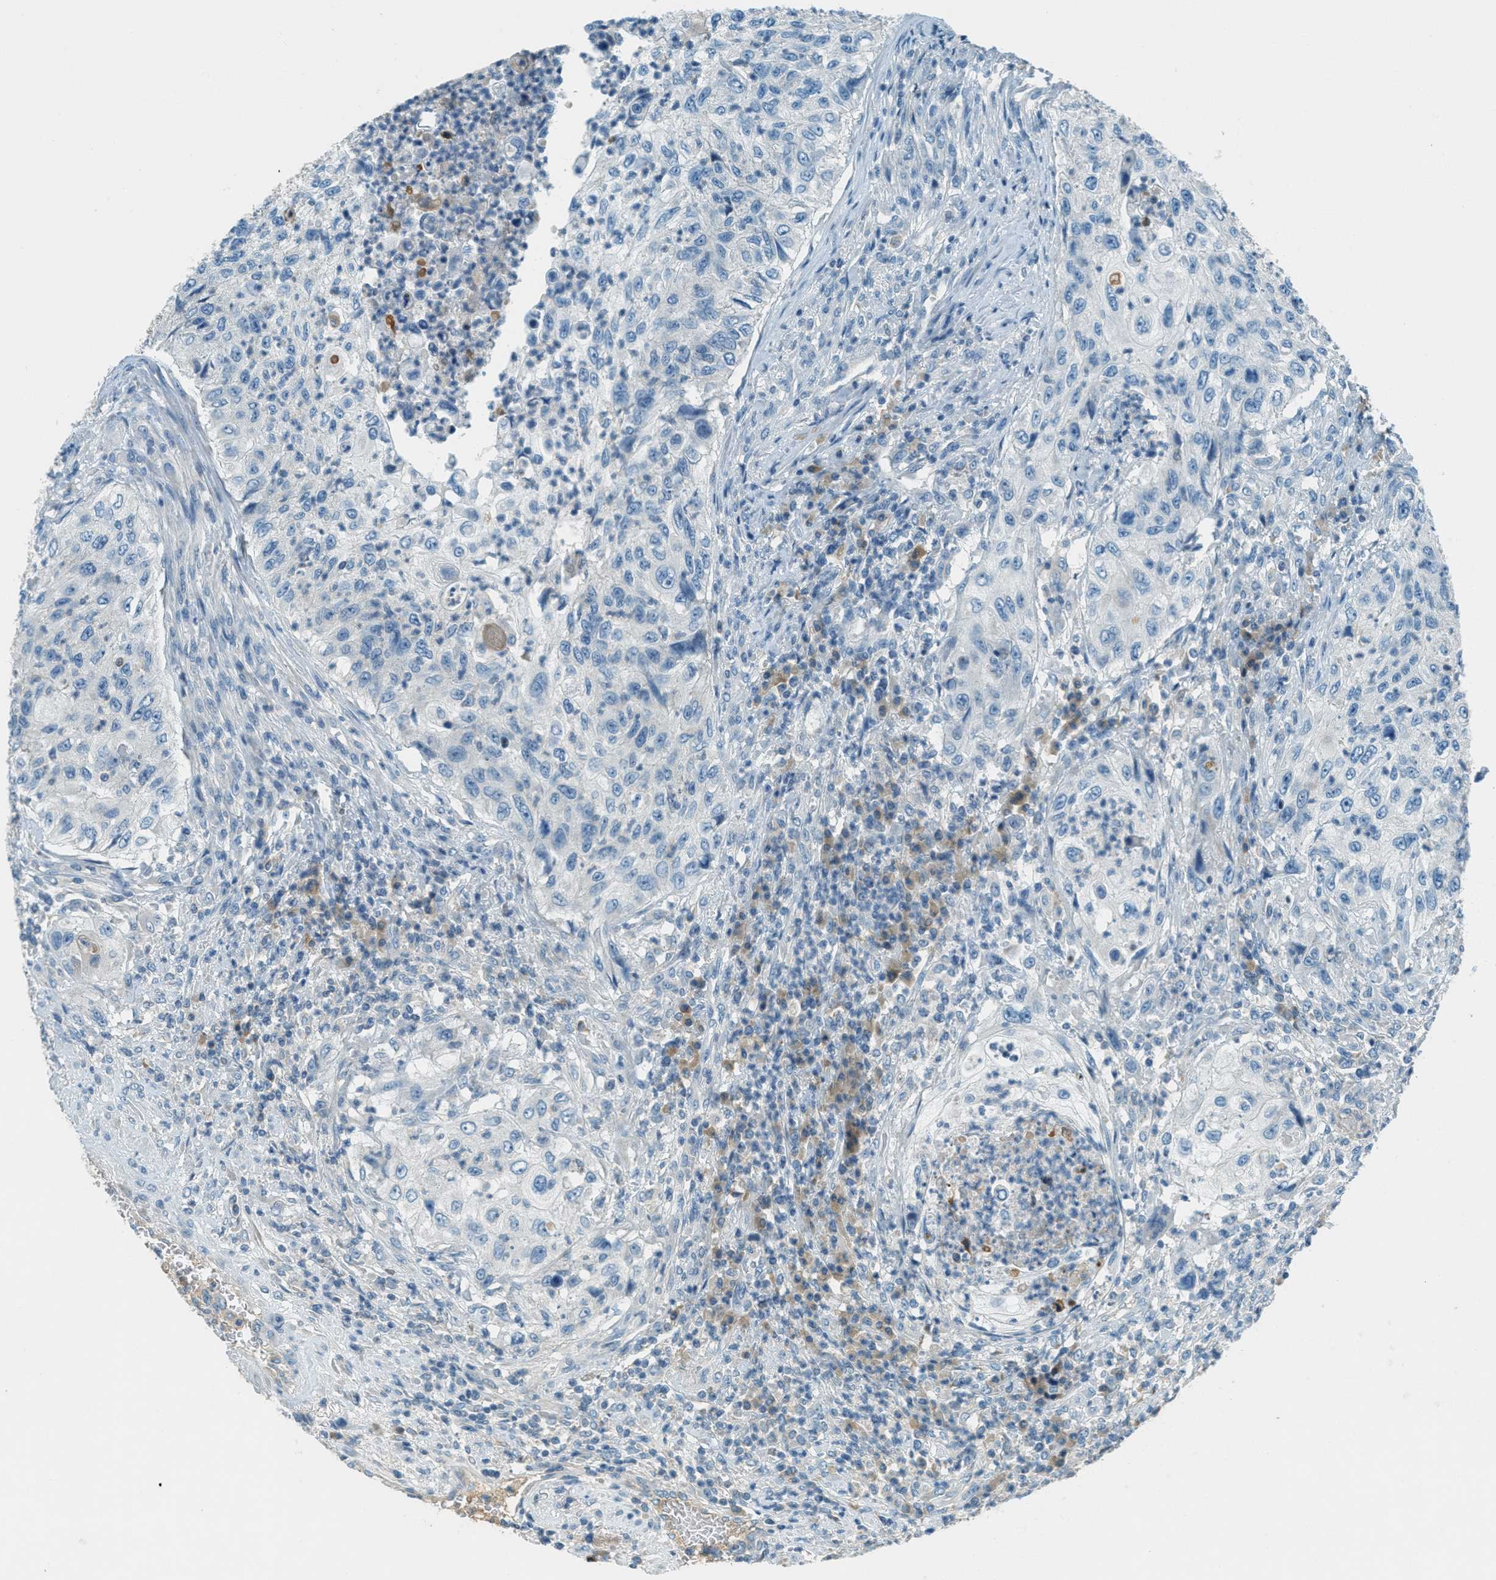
{"staining": {"intensity": "negative", "quantity": "none", "location": "none"}, "tissue": "urothelial cancer", "cell_type": "Tumor cells", "image_type": "cancer", "snomed": [{"axis": "morphology", "description": "Urothelial carcinoma, High grade"}, {"axis": "topography", "description": "Urinary bladder"}], "caption": "This is an immunohistochemistry (IHC) histopathology image of human urothelial cancer. There is no expression in tumor cells.", "gene": "MSLN", "patient": {"sex": "female", "age": 60}}